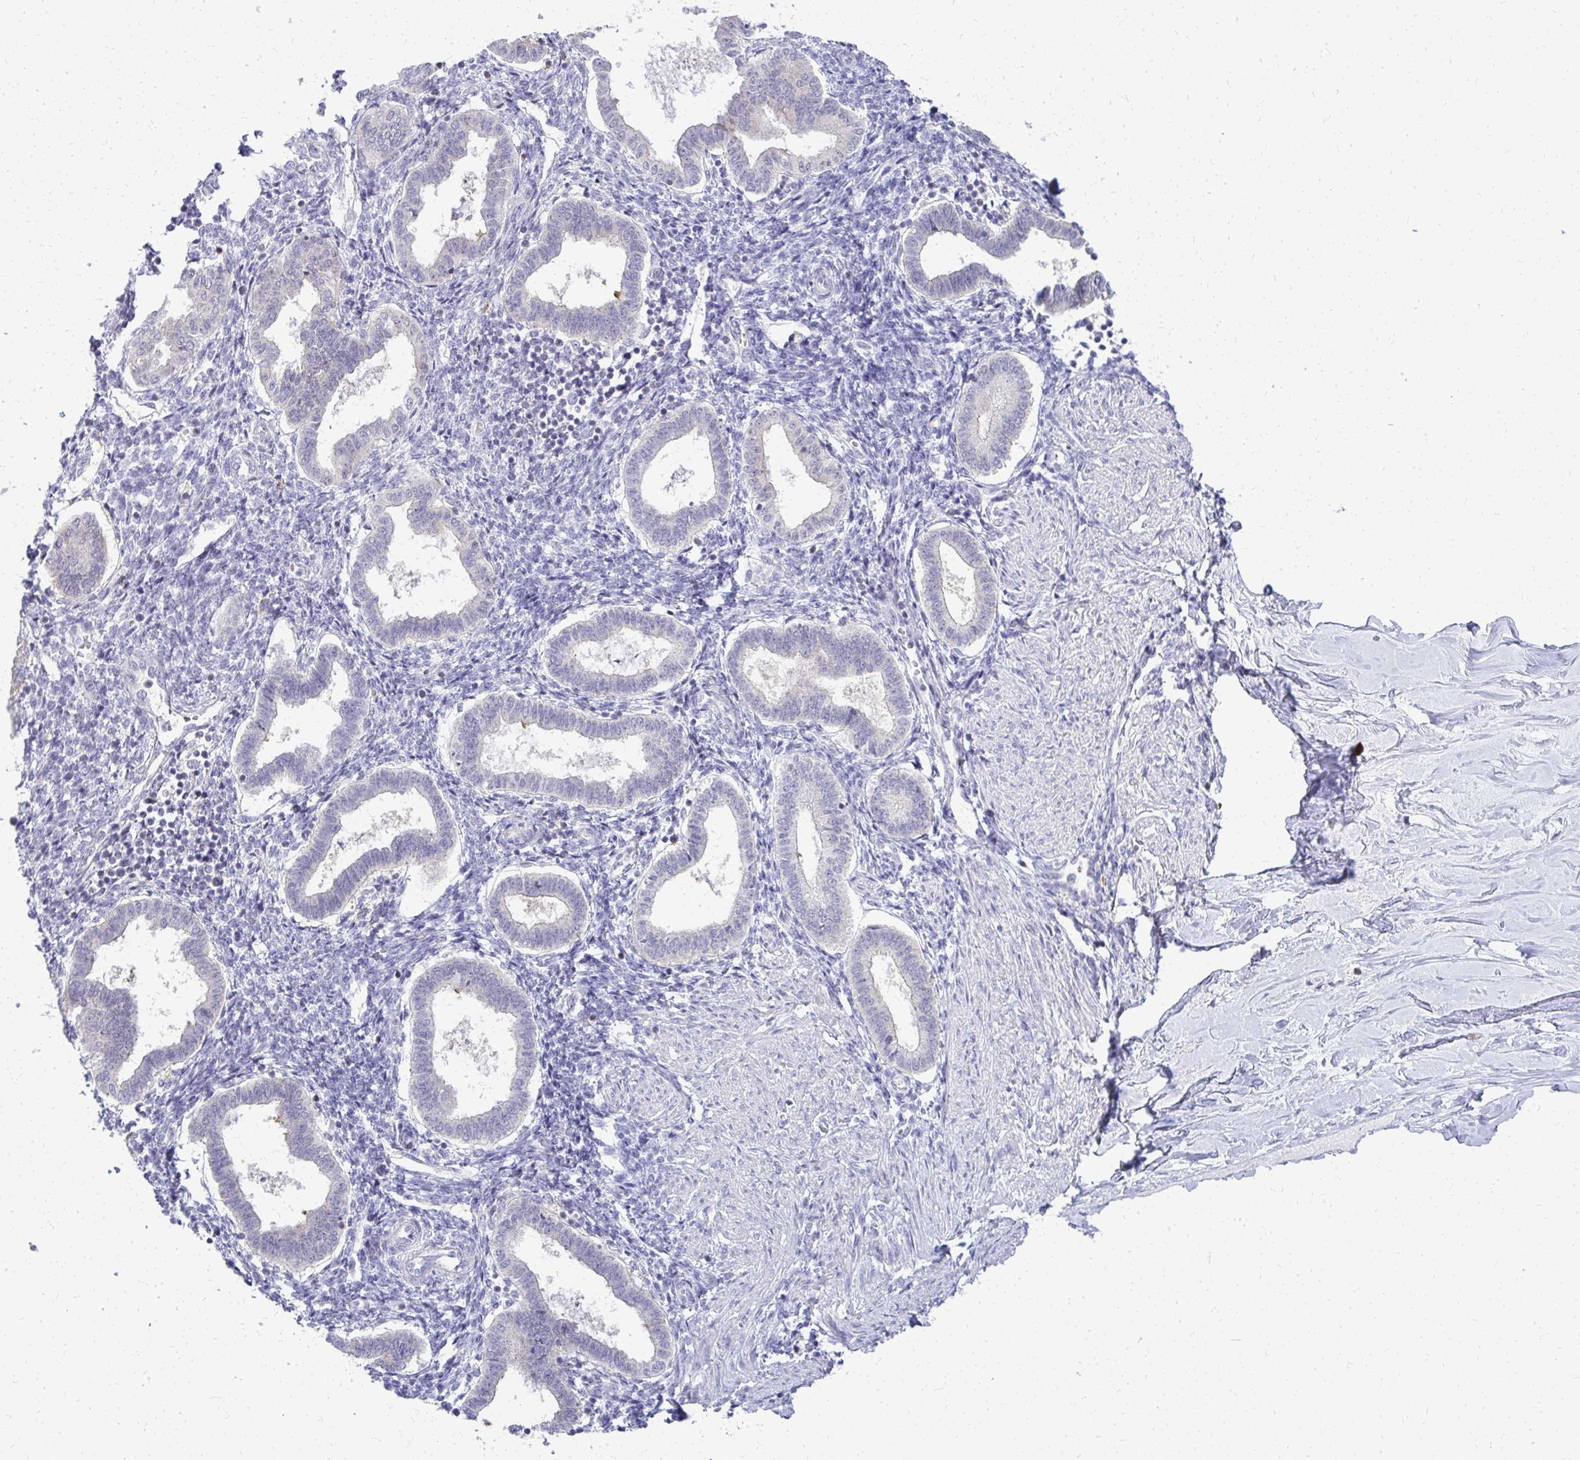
{"staining": {"intensity": "negative", "quantity": "none", "location": "none"}, "tissue": "endometrium", "cell_type": "Cells in endometrial stroma", "image_type": "normal", "snomed": [{"axis": "morphology", "description": "Normal tissue, NOS"}, {"axis": "topography", "description": "Endometrium"}], "caption": "High power microscopy photomicrograph of an immunohistochemistry micrograph of benign endometrium, revealing no significant positivity in cells in endometrial stroma.", "gene": "FAM9A", "patient": {"sex": "female", "age": 24}}